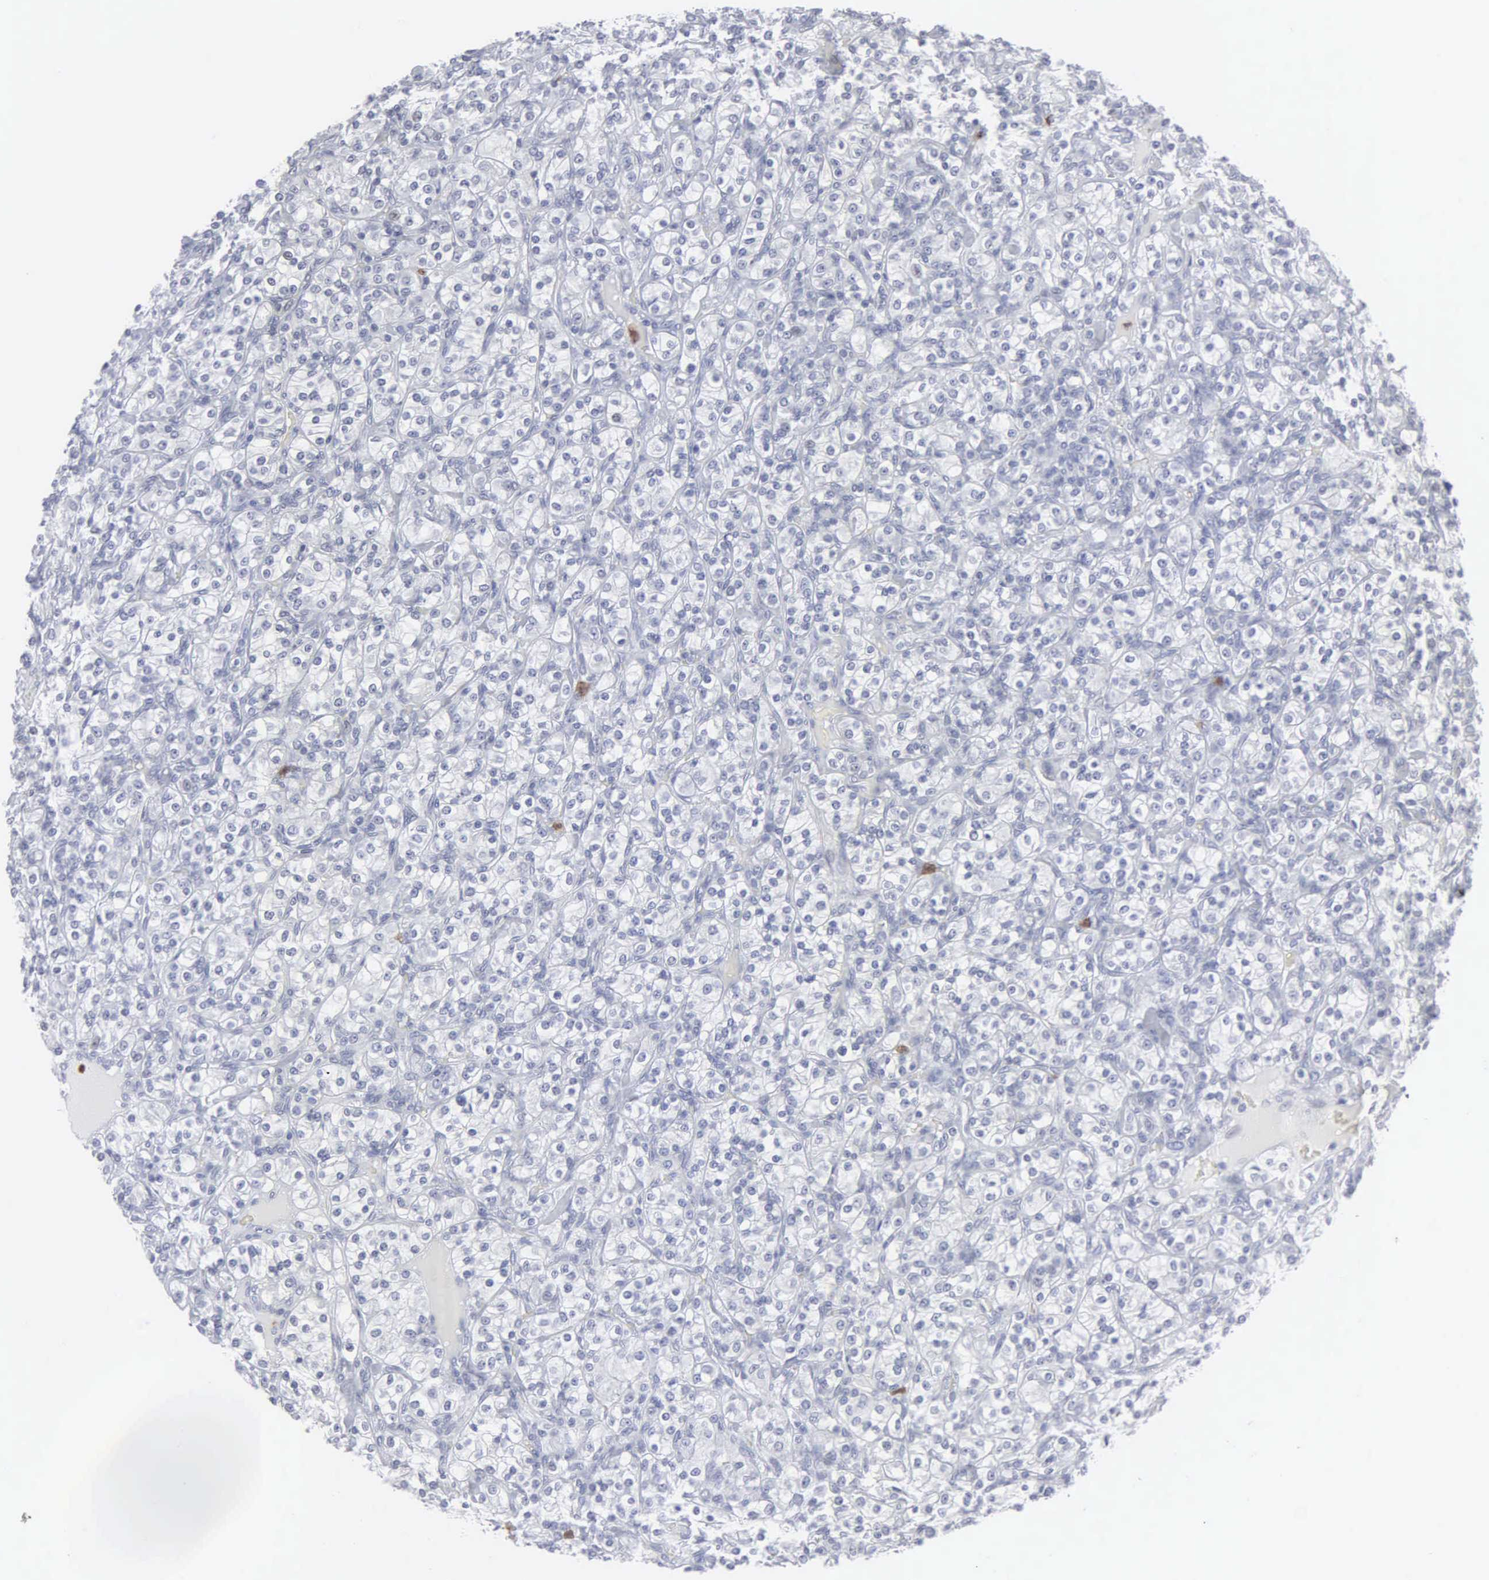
{"staining": {"intensity": "negative", "quantity": "none", "location": "none"}, "tissue": "renal cancer", "cell_type": "Tumor cells", "image_type": "cancer", "snomed": [{"axis": "morphology", "description": "Adenocarcinoma, NOS"}, {"axis": "topography", "description": "Kidney"}], "caption": "The immunohistochemistry image has no significant expression in tumor cells of renal cancer tissue.", "gene": "SPIN3", "patient": {"sex": "male", "age": 77}}